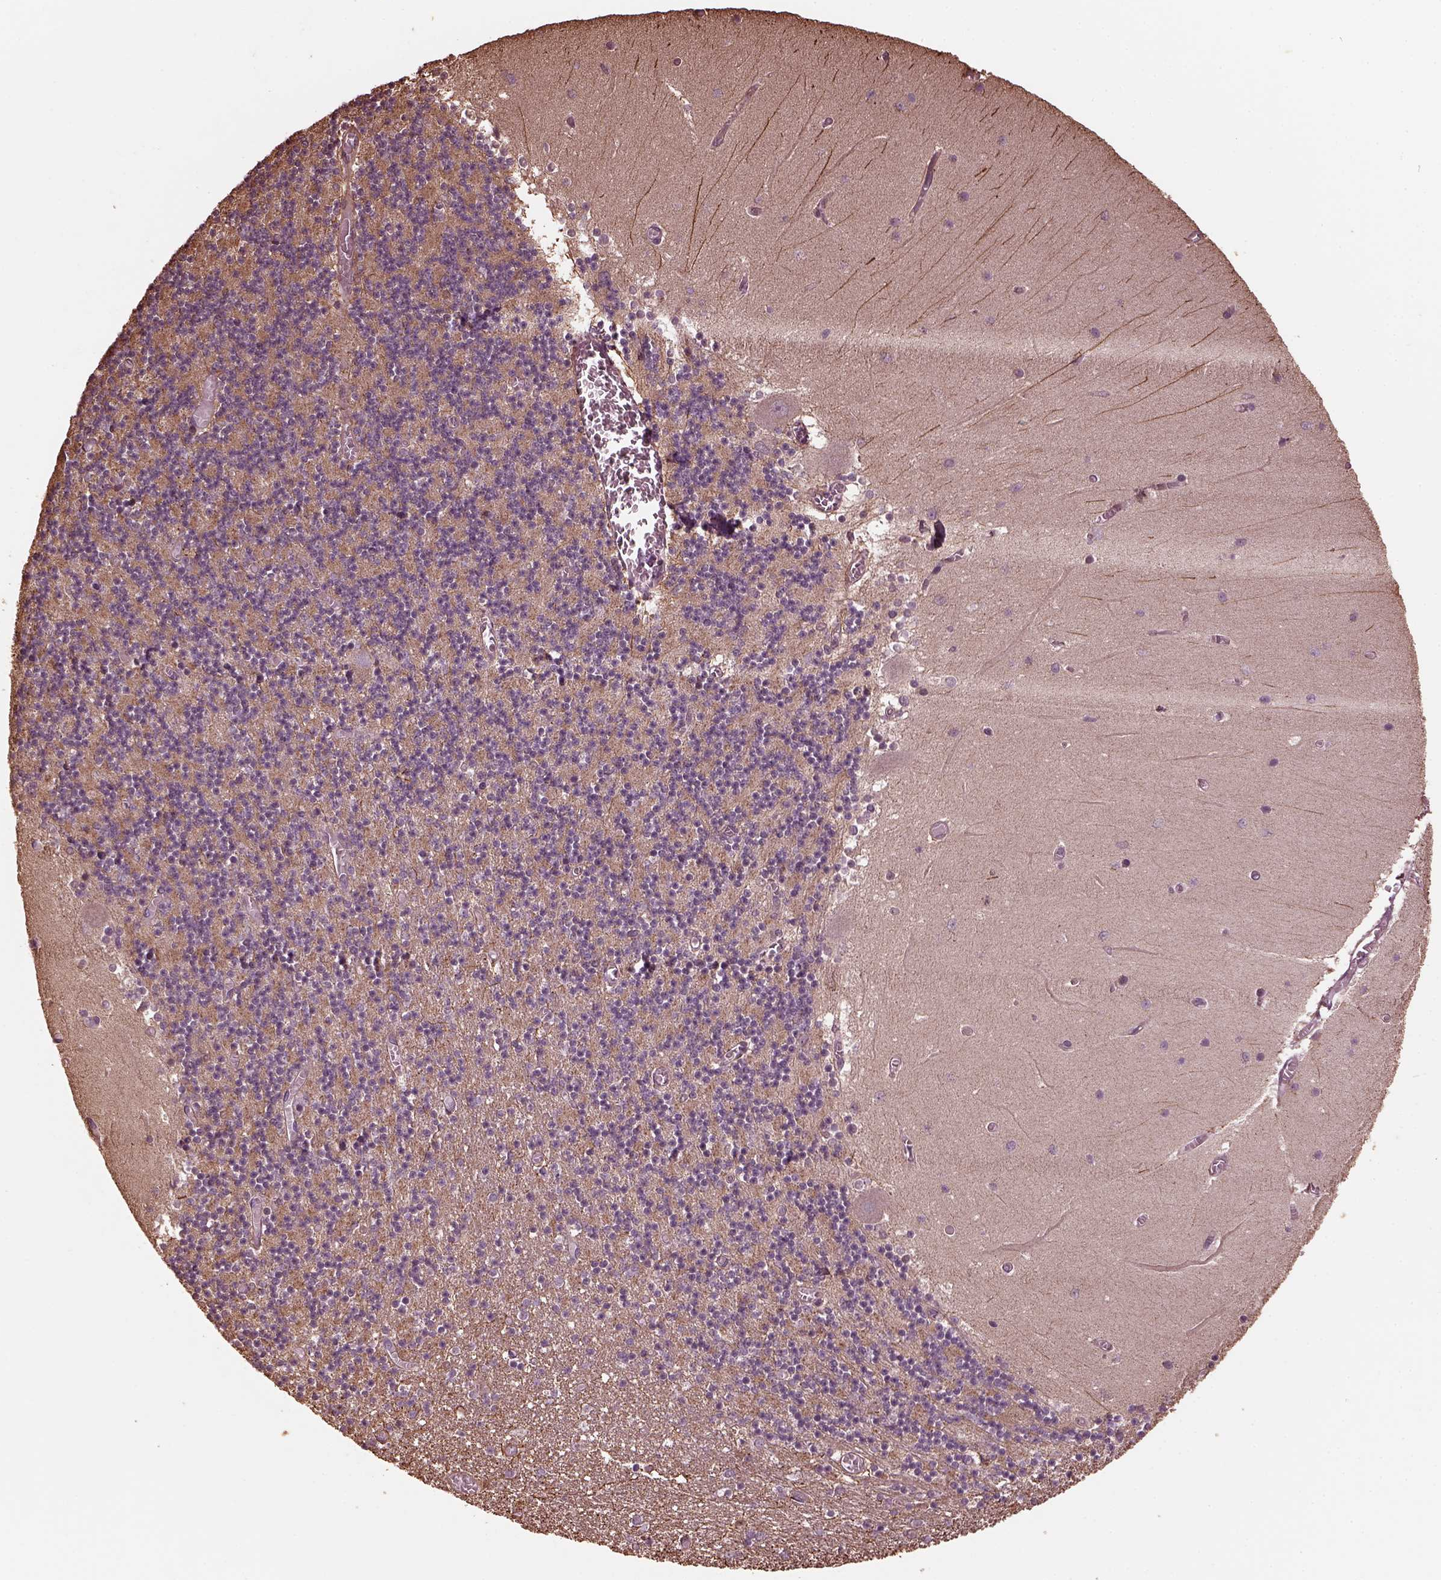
{"staining": {"intensity": "negative", "quantity": "none", "location": "none"}, "tissue": "cerebellum", "cell_type": "Cells in granular layer", "image_type": "normal", "snomed": [{"axis": "morphology", "description": "Normal tissue, NOS"}, {"axis": "topography", "description": "Cerebellum"}], "caption": "IHC histopathology image of unremarkable cerebellum stained for a protein (brown), which exhibits no expression in cells in granular layer.", "gene": "GTPBP1", "patient": {"sex": "female", "age": 28}}